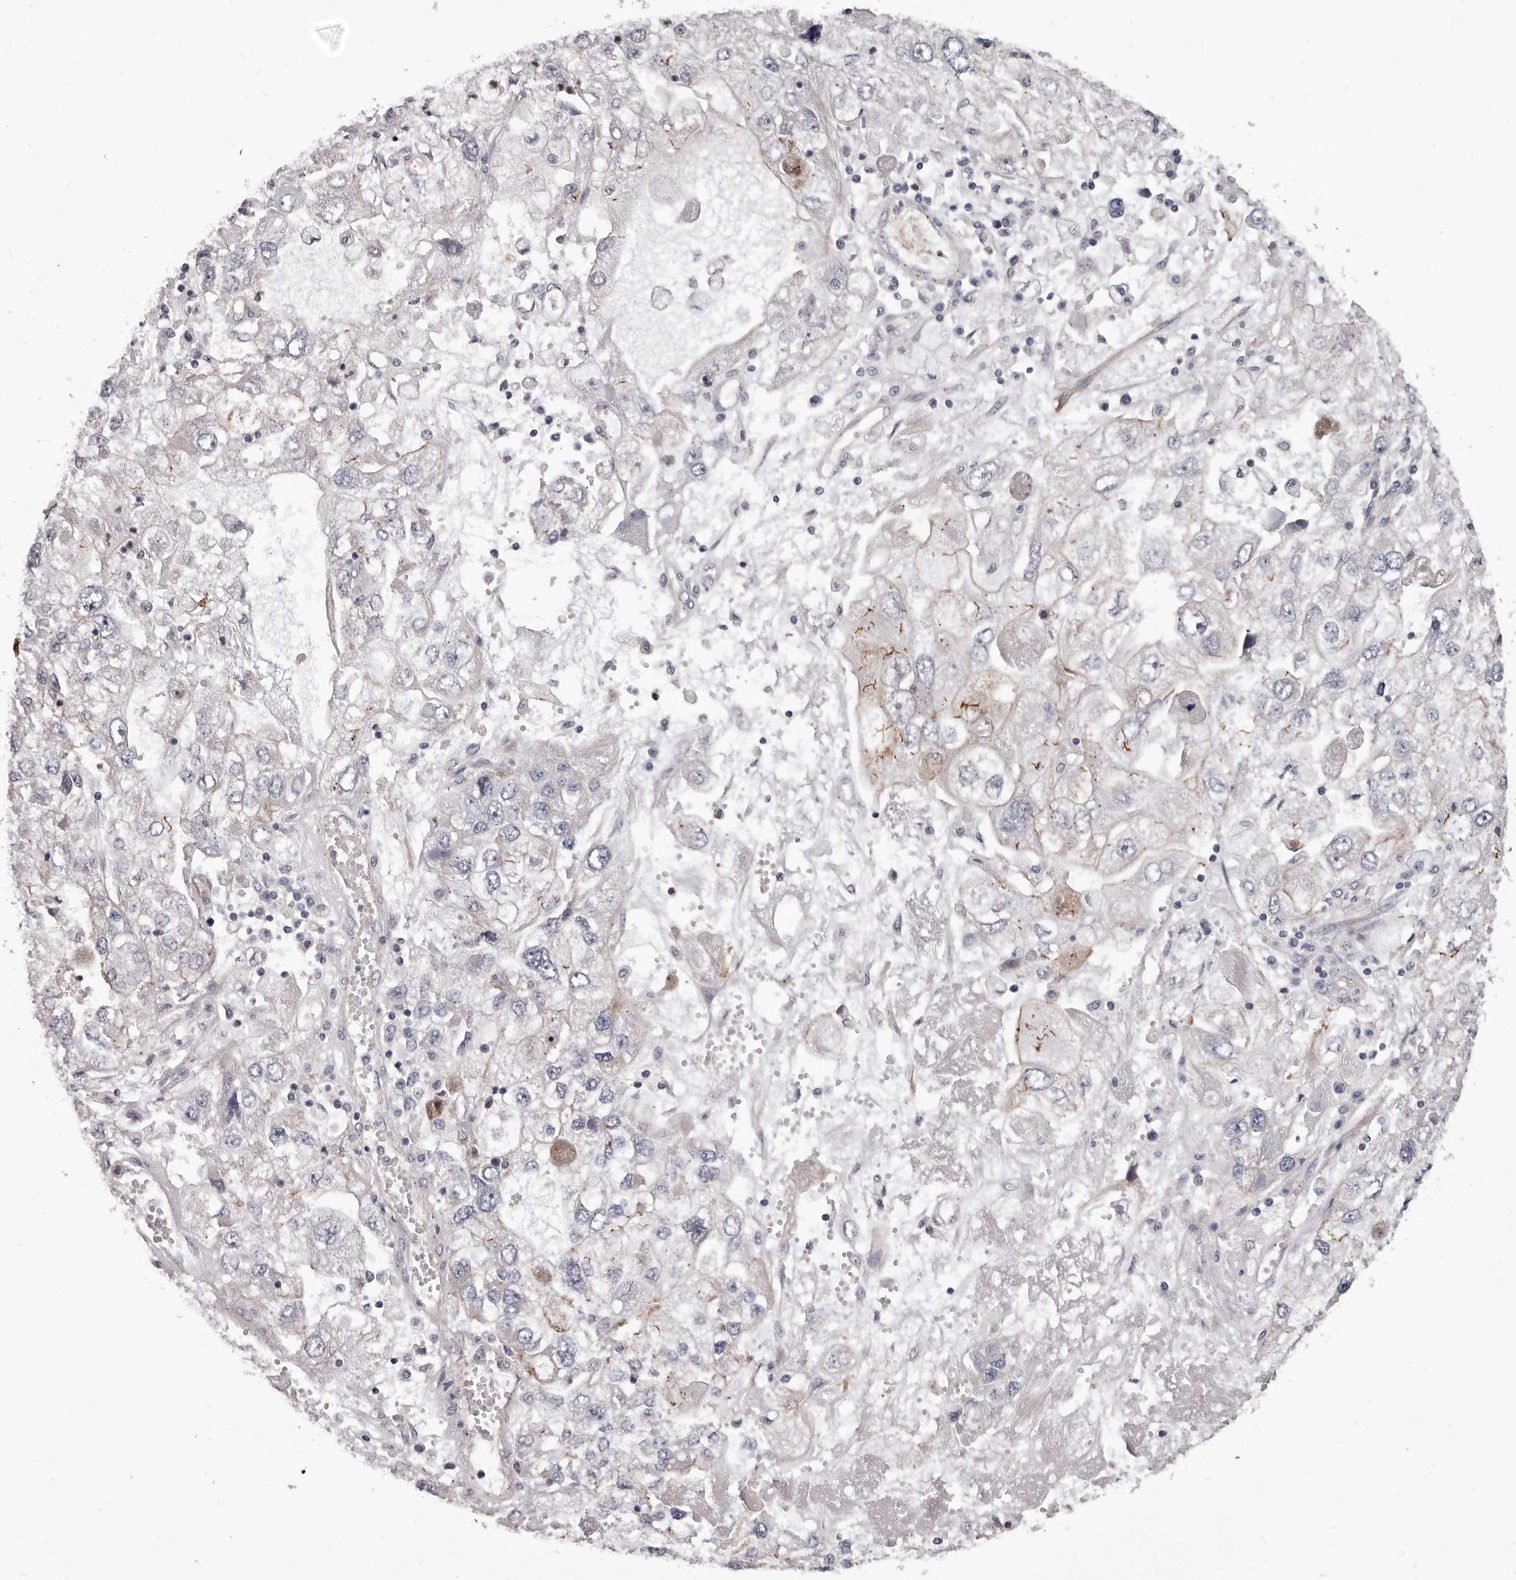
{"staining": {"intensity": "weak", "quantity": "<25%", "location": "cytoplasmic/membranous"}, "tissue": "endometrial cancer", "cell_type": "Tumor cells", "image_type": "cancer", "snomed": [{"axis": "morphology", "description": "Adenocarcinoma, NOS"}, {"axis": "topography", "description": "Endometrium"}], "caption": "The micrograph displays no staining of tumor cells in endometrial adenocarcinoma.", "gene": "PEG10", "patient": {"sex": "female", "age": 49}}